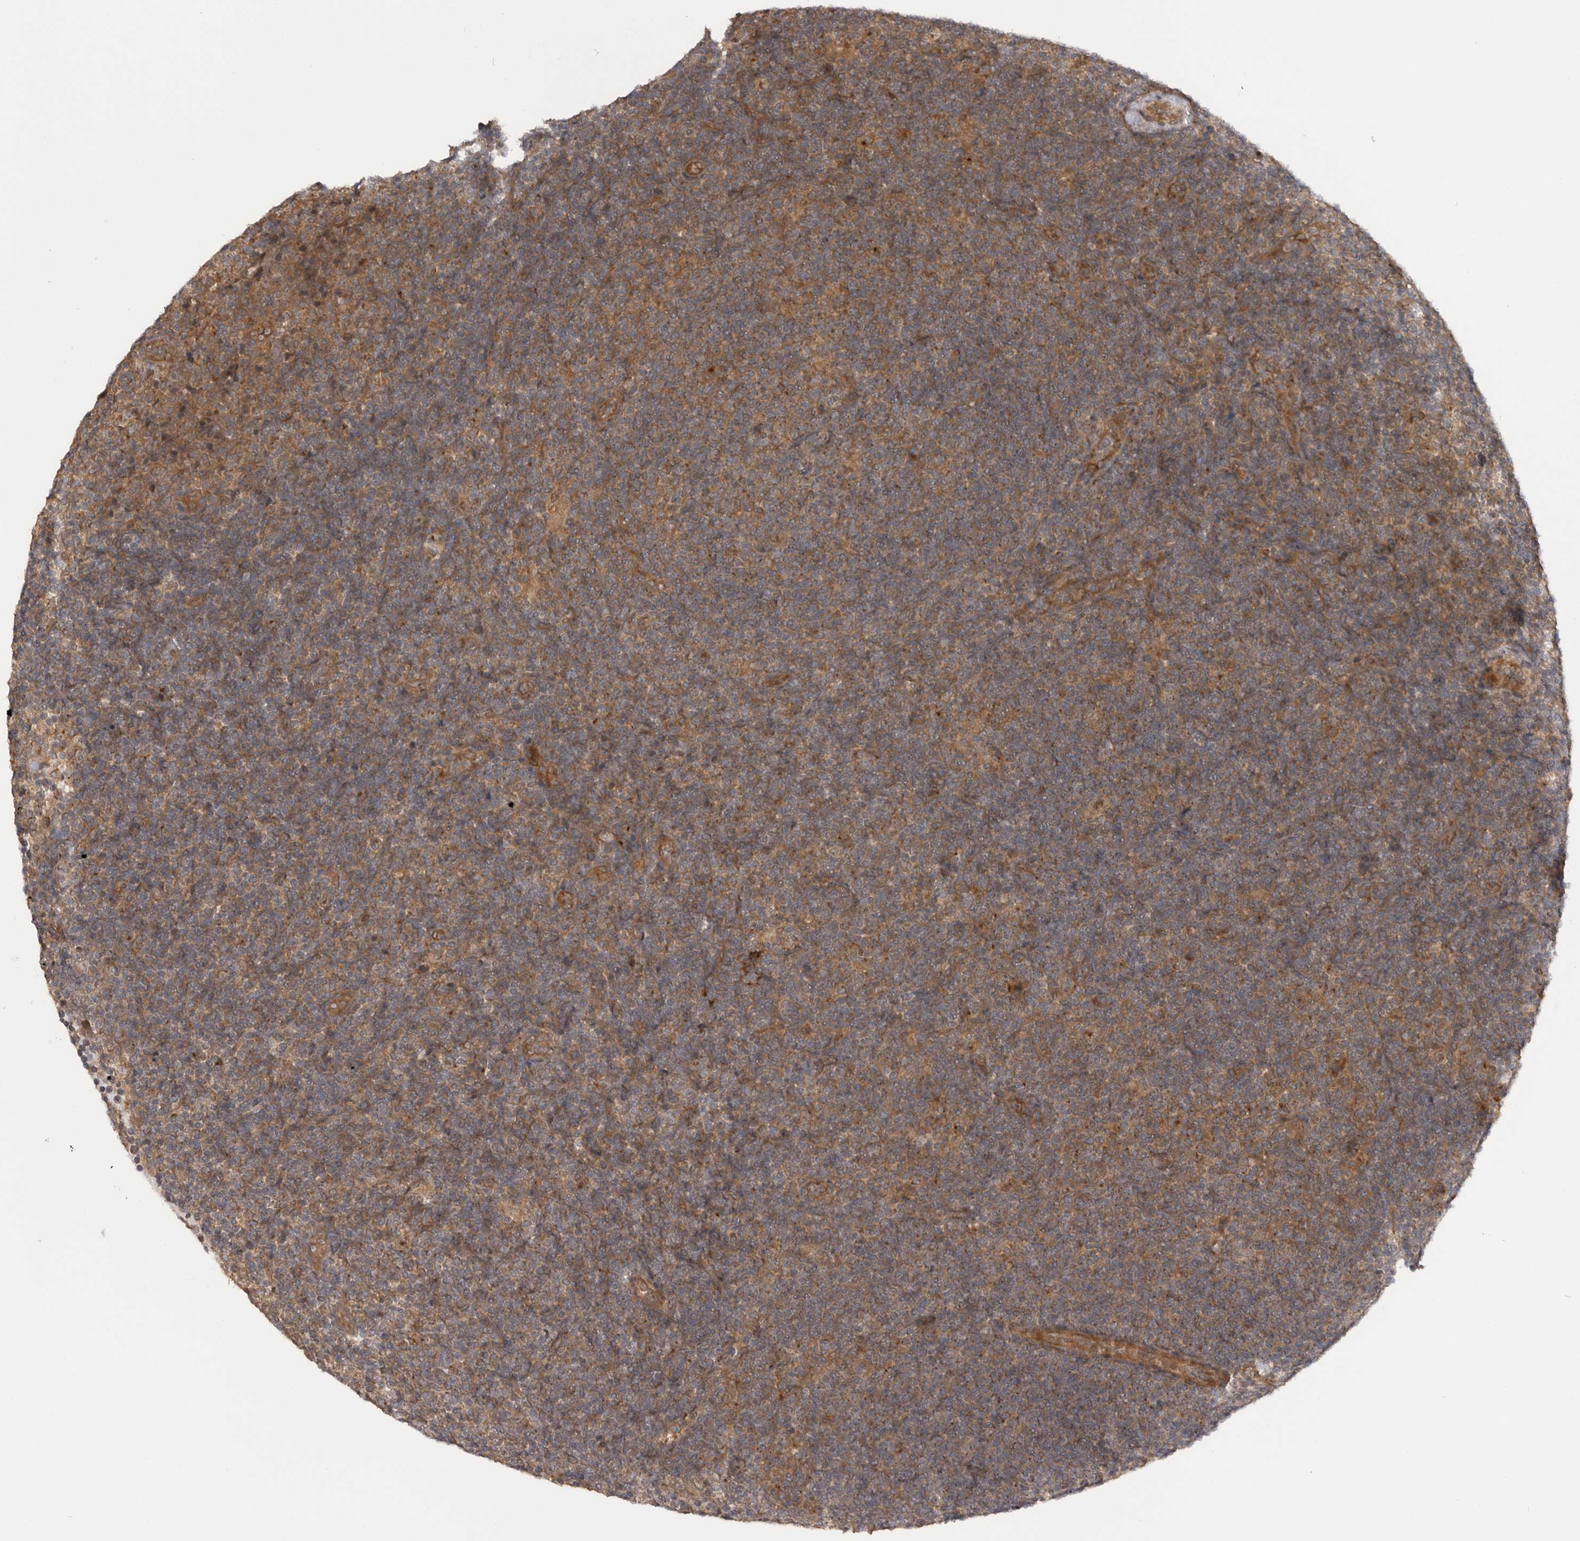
{"staining": {"intensity": "moderate", "quantity": ">75%", "location": "cytoplasmic/membranous"}, "tissue": "lymphoma", "cell_type": "Tumor cells", "image_type": "cancer", "snomed": [{"axis": "morphology", "description": "Hodgkin's disease, NOS"}, {"axis": "topography", "description": "Lymph node"}], "caption": "Moderate cytoplasmic/membranous expression is present in about >75% of tumor cells in Hodgkin's disease.", "gene": "PDCL", "patient": {"sex": "female", "age": 57}}